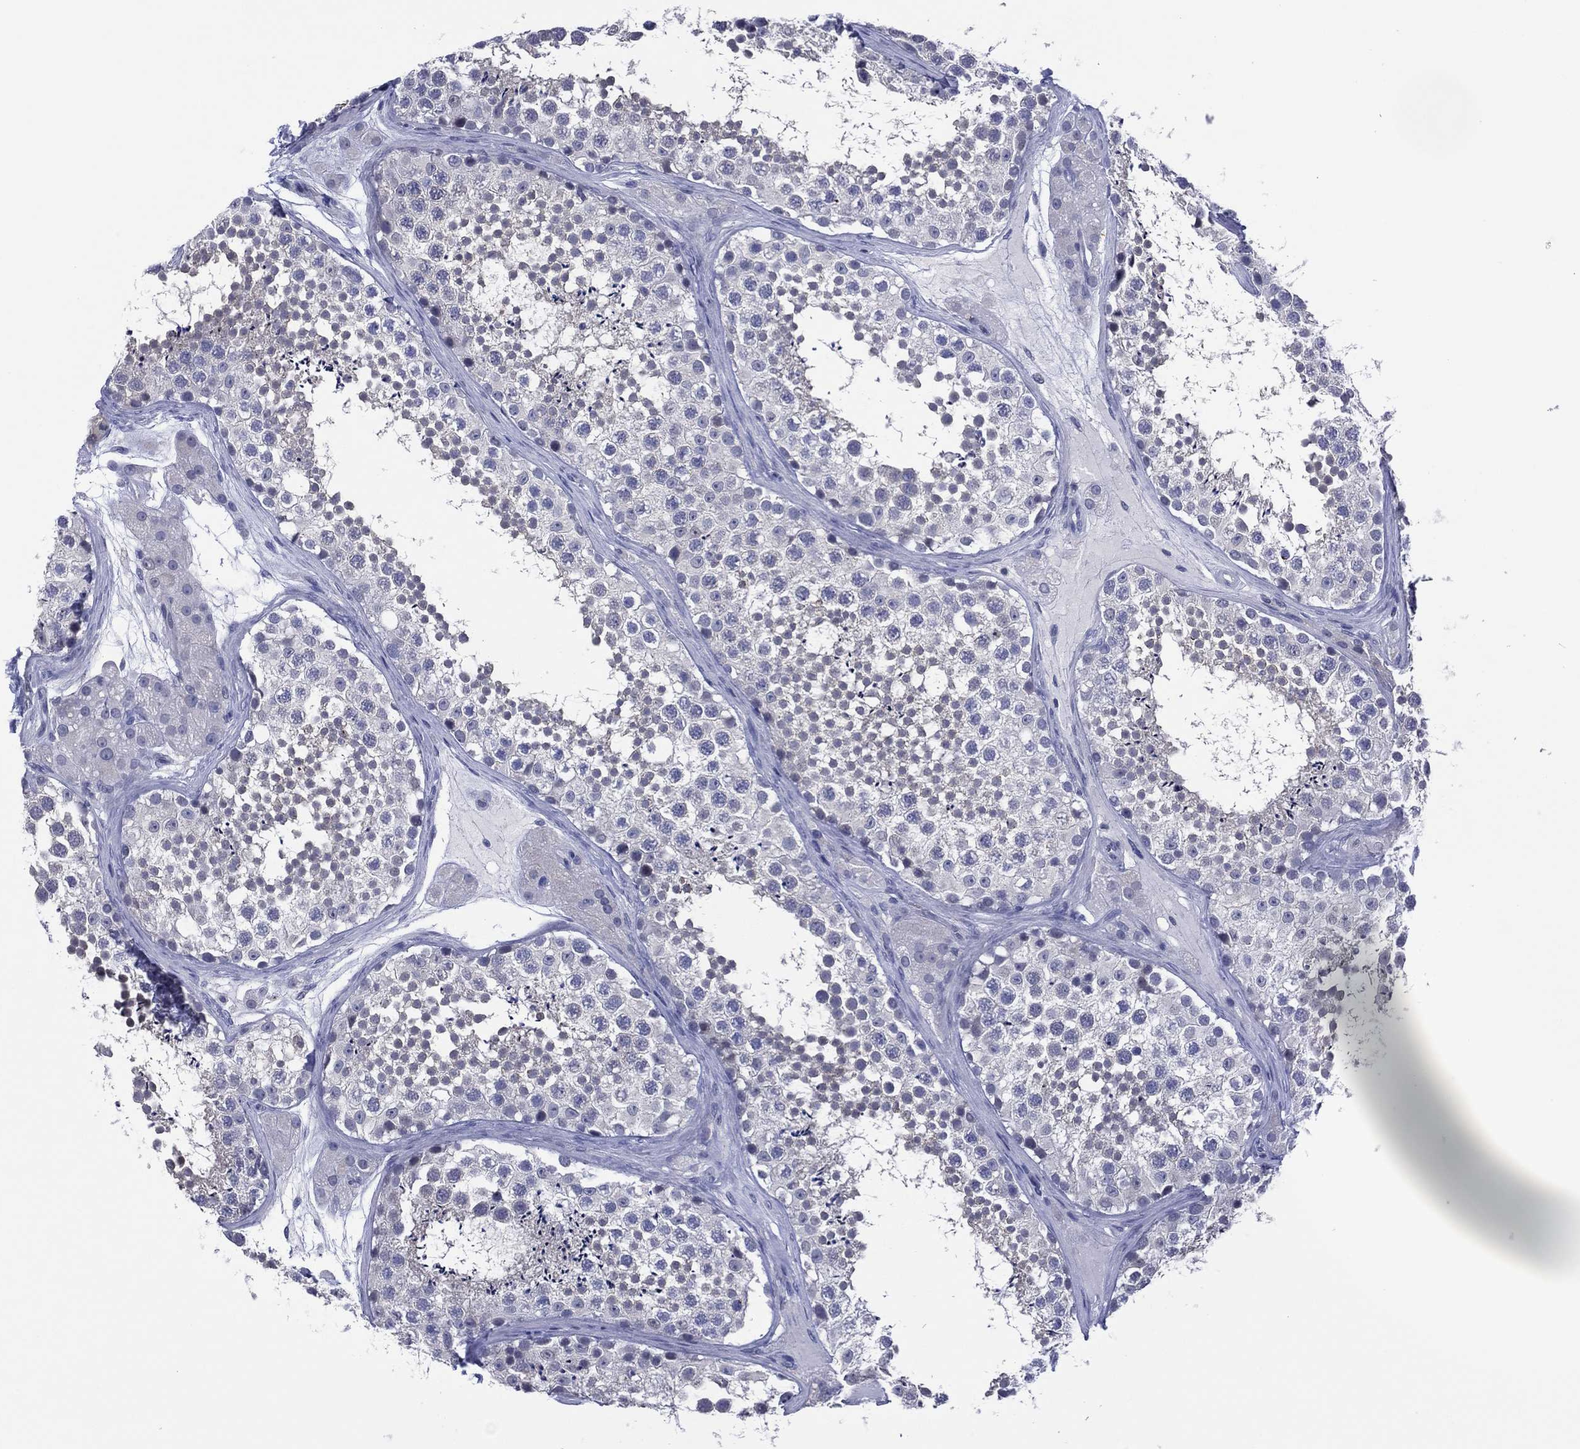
{"staining": {"intensity": "negative", "quantity": "none", "location": "none"}, "tissue": "testis", "cell_type": "Cells in seminiferous ducts", "image_type": "normal", "snomed": [{"axis": "morphology", "description": "Normal tissue, NOS"}, {"axis": "topography", "description": "Testis"}], "caption": "Human testis stained for a protein using immunohistochemistry (IHC) reveals no staining in cells in seminiferous ducts.", "gene": "TRIM31", "patient": {"sex": "male", "age": 41}}